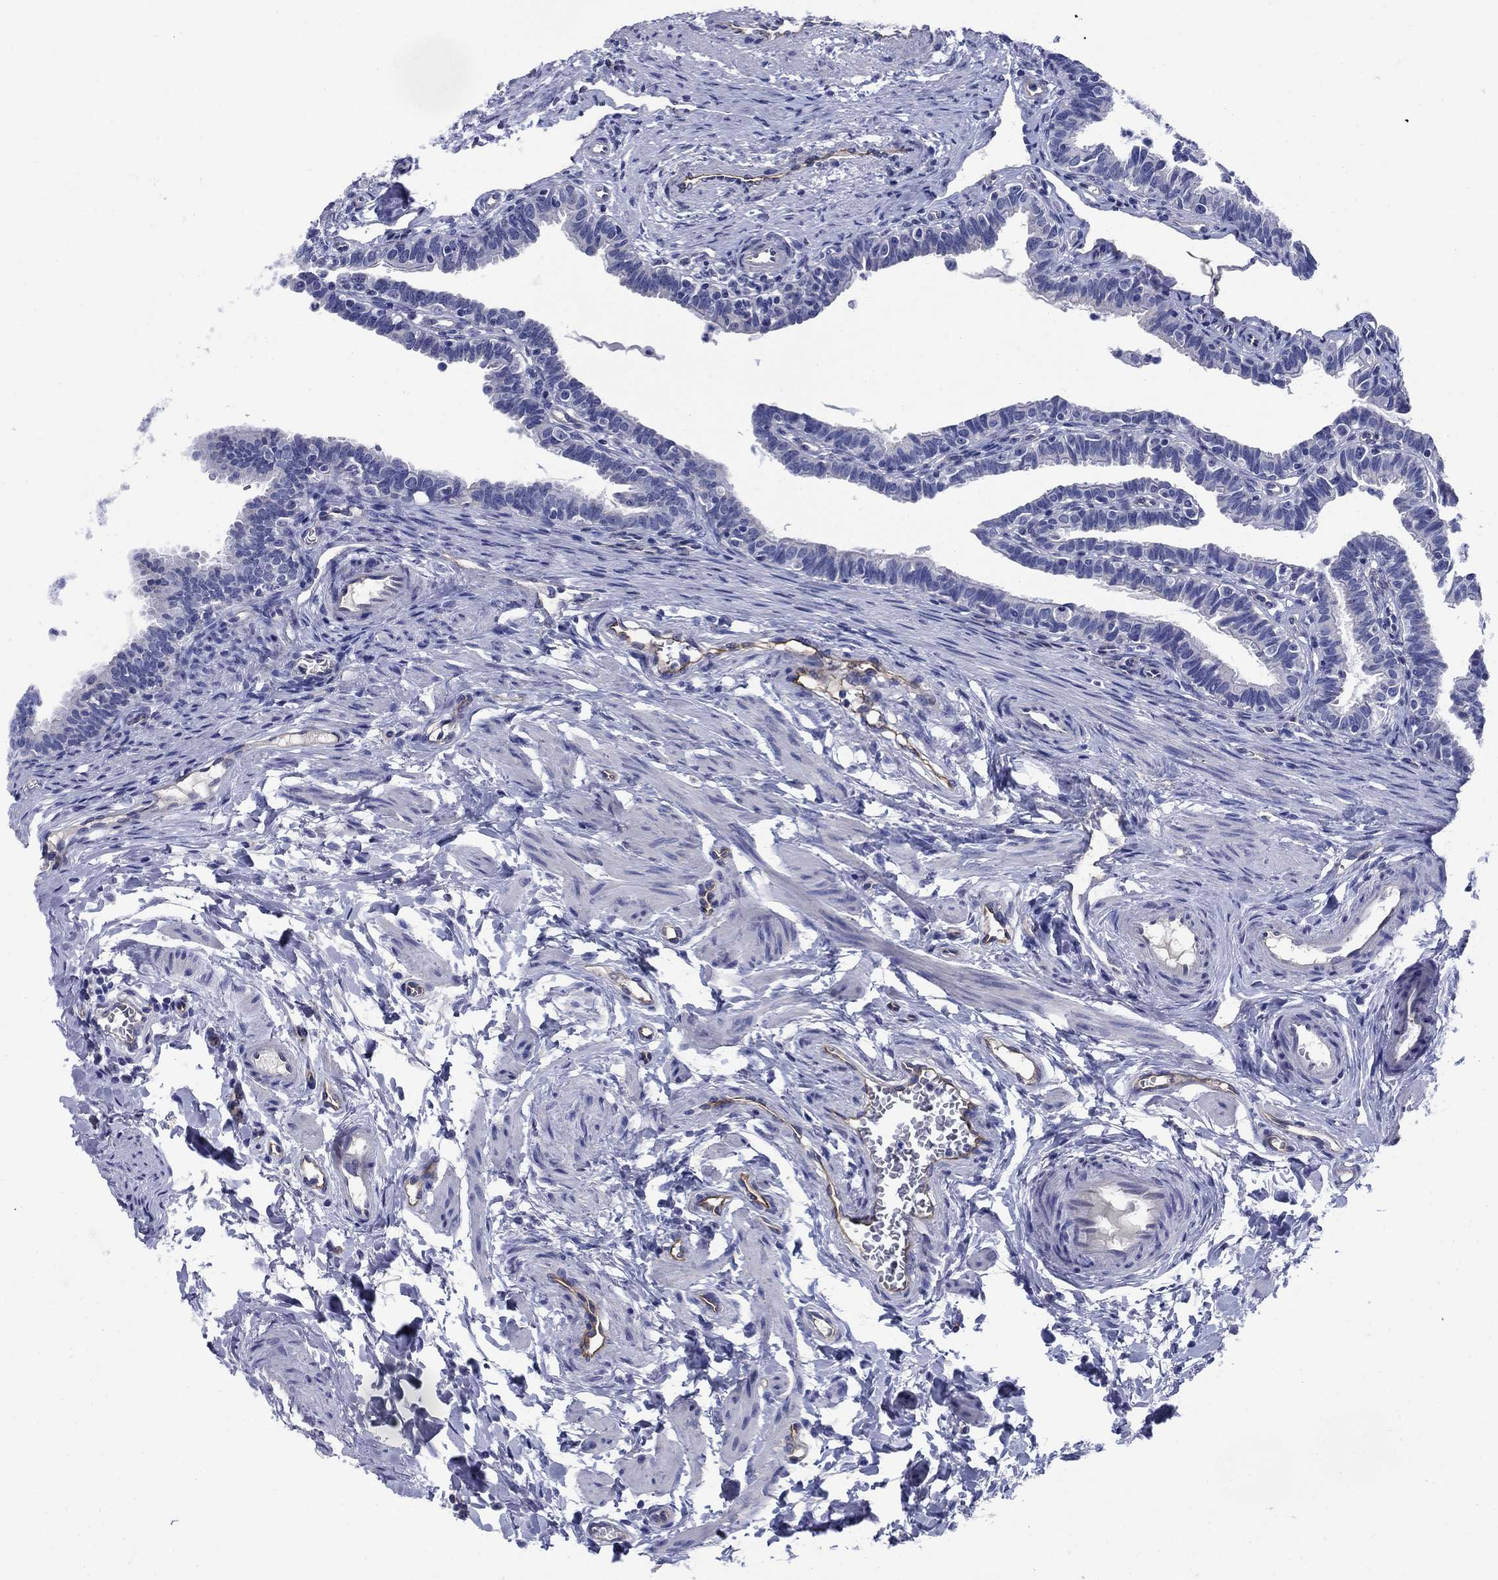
{"staining": {"intensity": "negative", "quantity": "none", "location": "none"}, "tissue": "fallopian tube", "cell_type": "Glandular cells", "image_type": "normal", "snomed": [{"axis": "morphology", "description": "Normal tissue, NOS"}, {"axis": "topography", "description": "Fallopian tube"}], "caption": "IHC of normal human fallopian tube shows no staining in glandular cells.", "gene": "SMCP", "patient": {"sex": "female", "age": 36}}